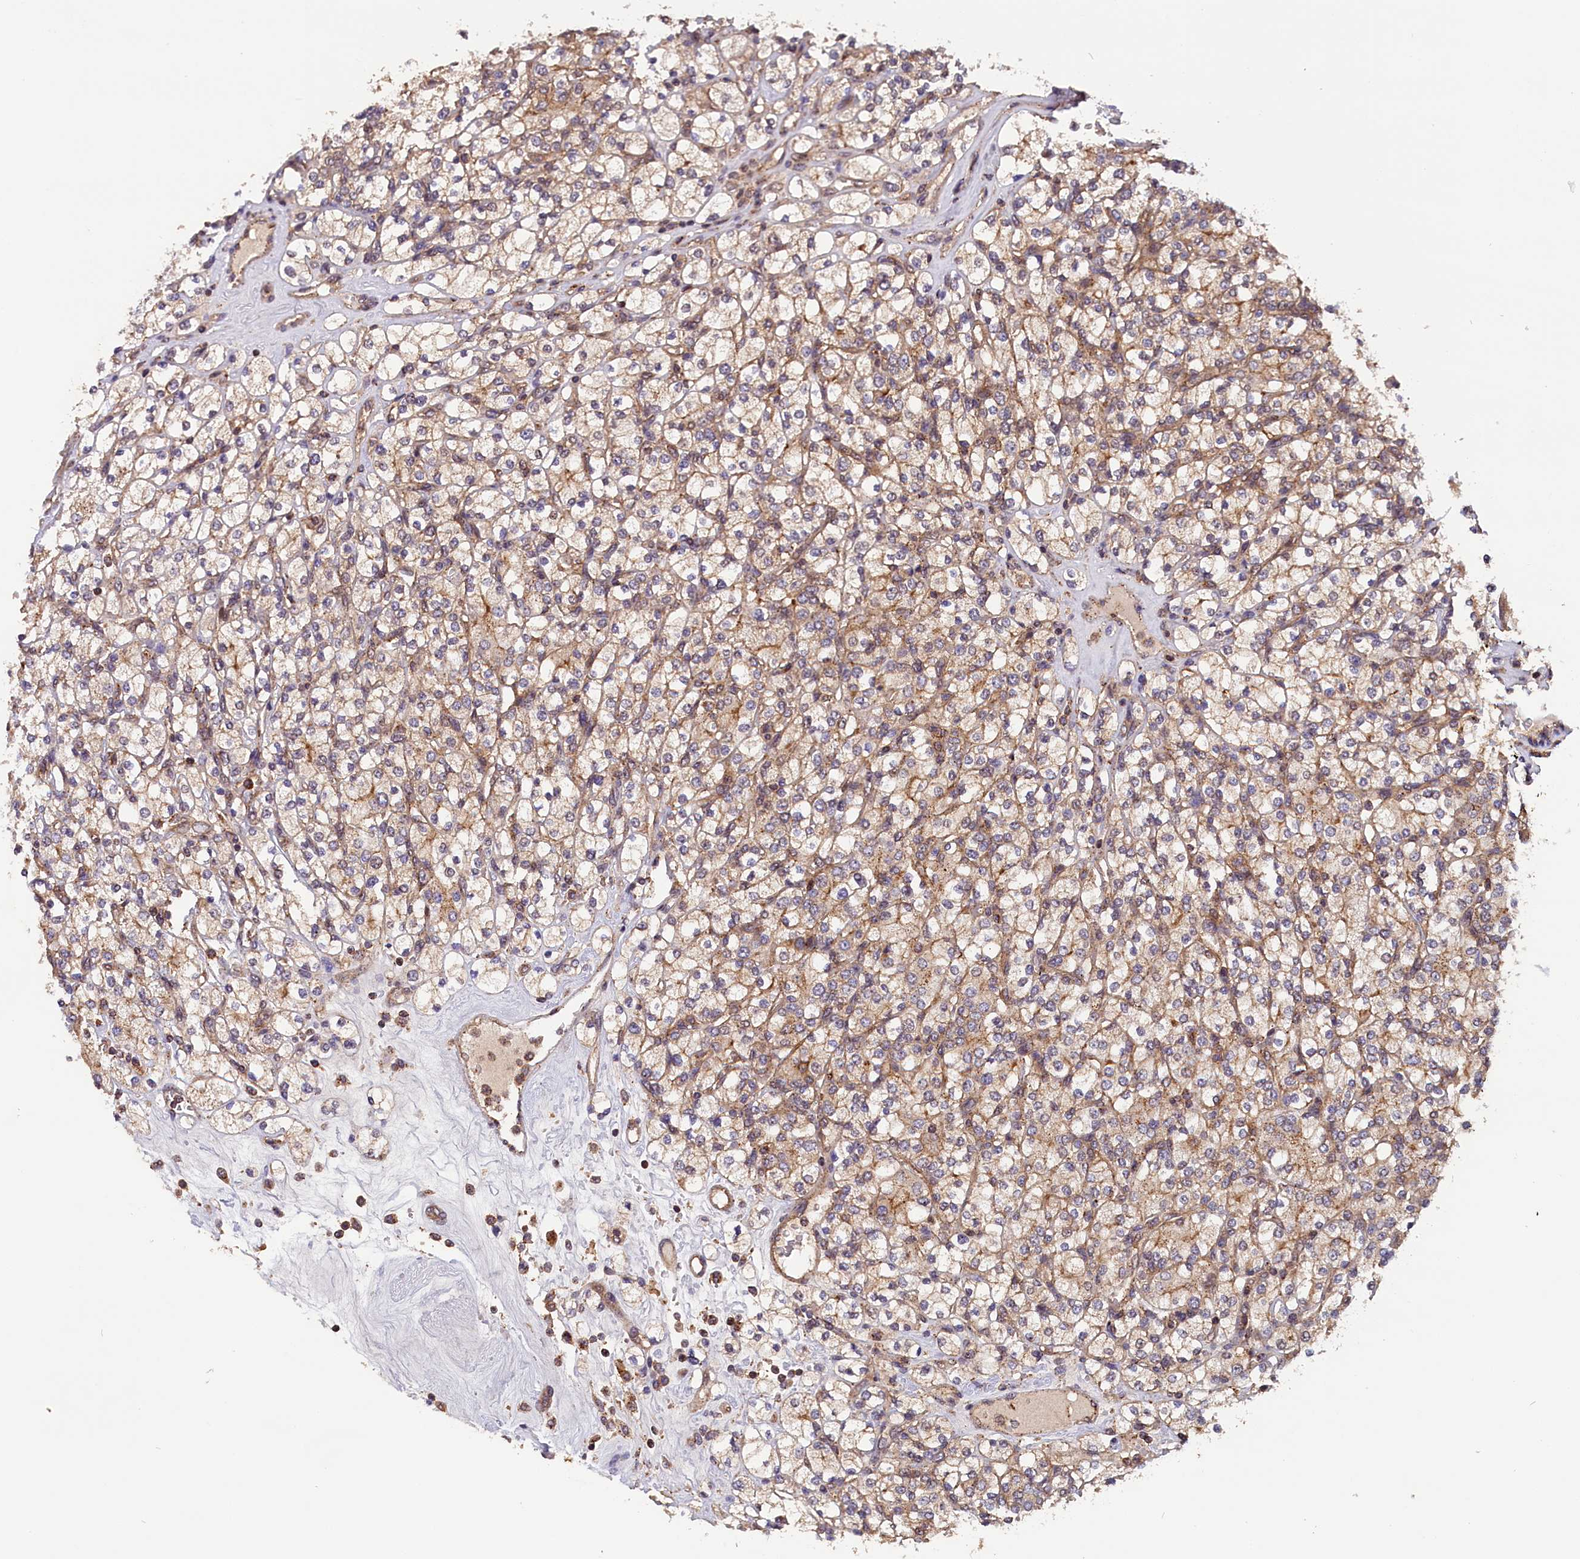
{"staining": {"intensity": "moderate", "quantity": ">75%", "location": "cytoplasmic/membranous"}, "tissue": "renal cancer", "cell_type": "Tumor cells", "image_type": "cancer", "snomed": [{"axis": "morphology", "description": "Adenocarcinoma, NOS"}, {"axis": "topography", "description": "Kidney"}], "caption": "Tumor cells demonstrate medium levels of moderate cytoplasmic/membranous positivity in about >75% of cells in human renal adenocarcinoma.", "gene": "IST1", "patient": {"sex": "male", "age": 77}}